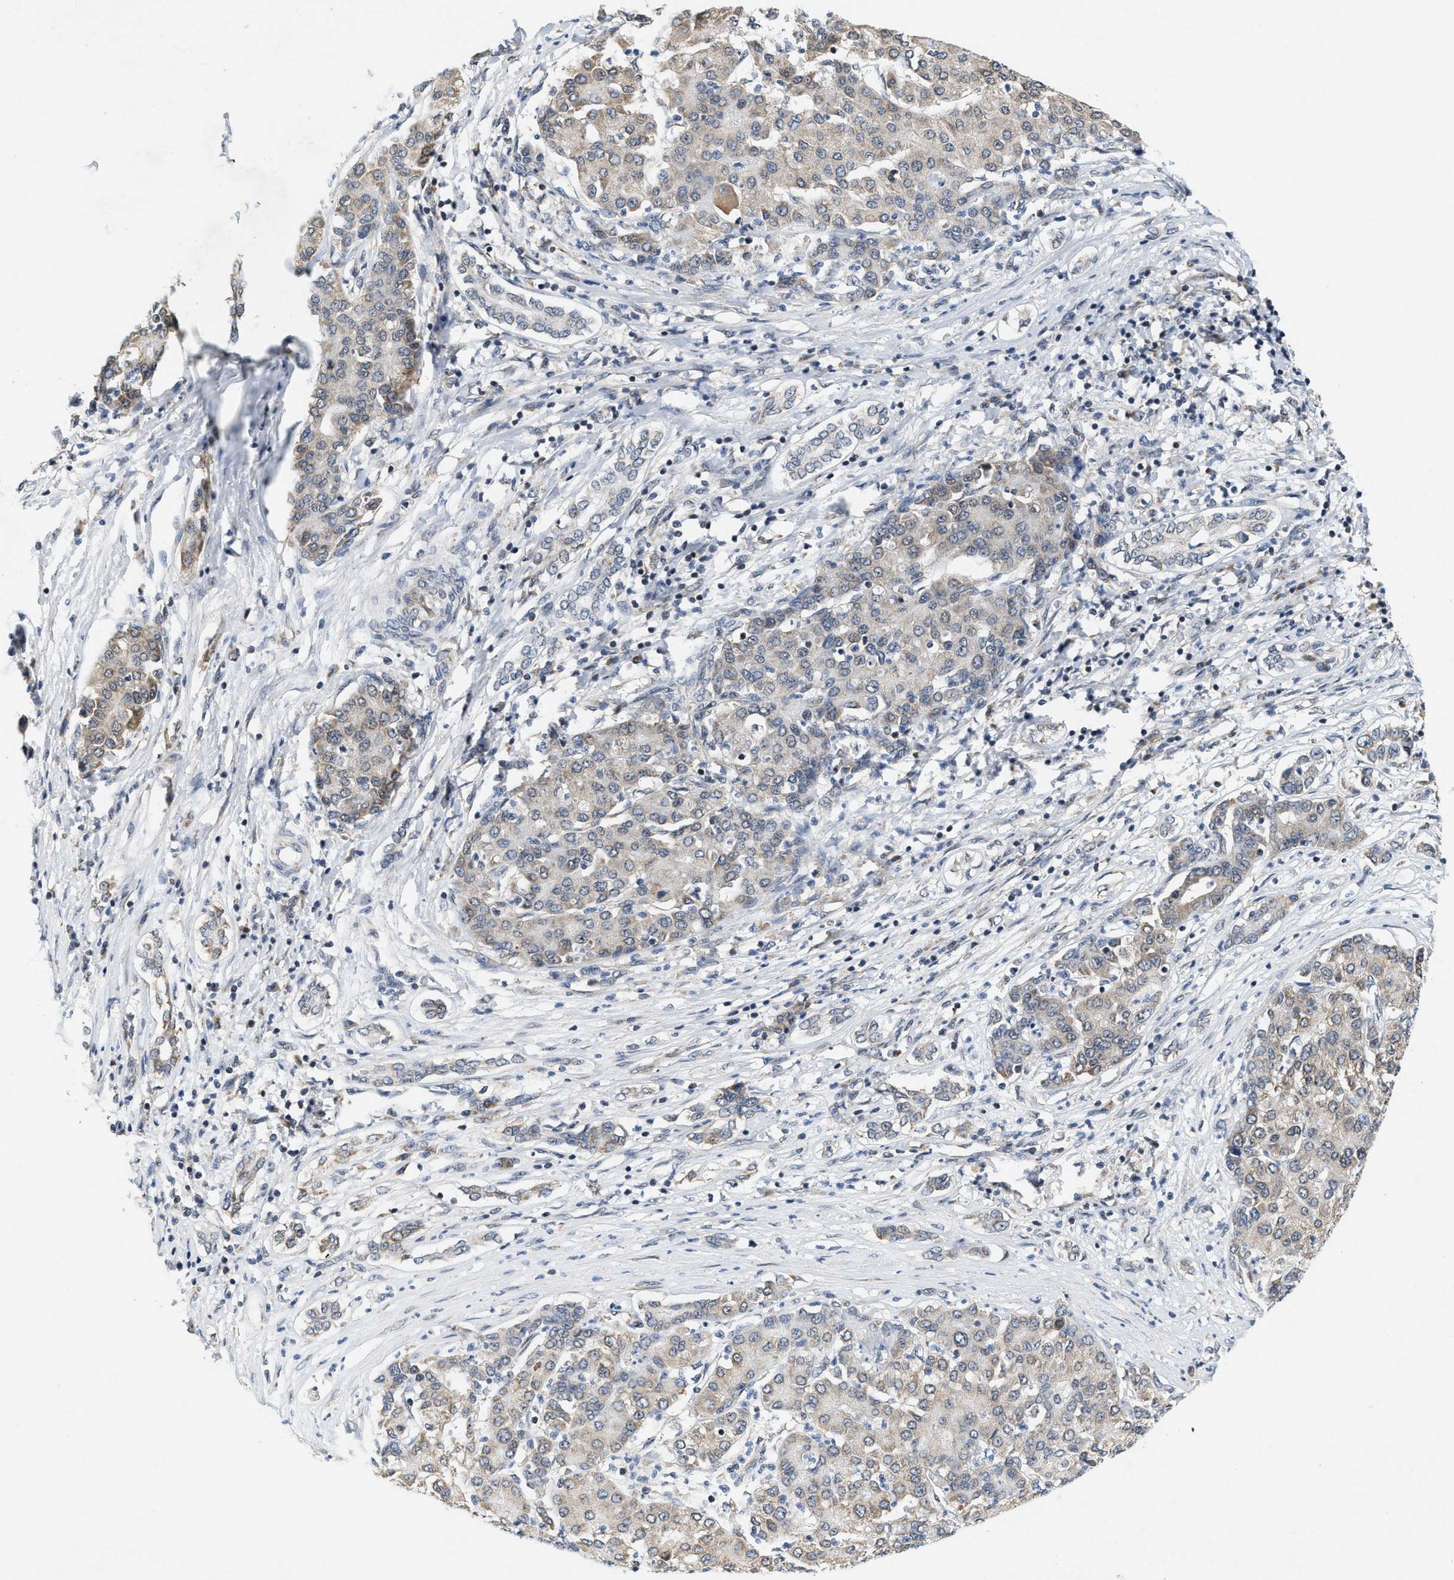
{"staining": {"intensity": "weak", "quantity": "25%-75%", "location": "cytoplasmic/membranous"}, "tissue": "liver cancer", "cell_type": "Tumor cells", "image_type": "cancer", "snomed": [{"axis": "morphology", "description": "Carcinoma, Hepatocellular, NOS"}, {"axis": "topography", "description": "Liver"}], "caption": "The histopathology image displays immunohistochemical staining of liver cancer. There is weak cytoplasmic/membranous staining is seen in approximately 25%-75% of tumor cells.", "gene": "GIGYF1", "patient": {"sex": "male", "age": 65}}